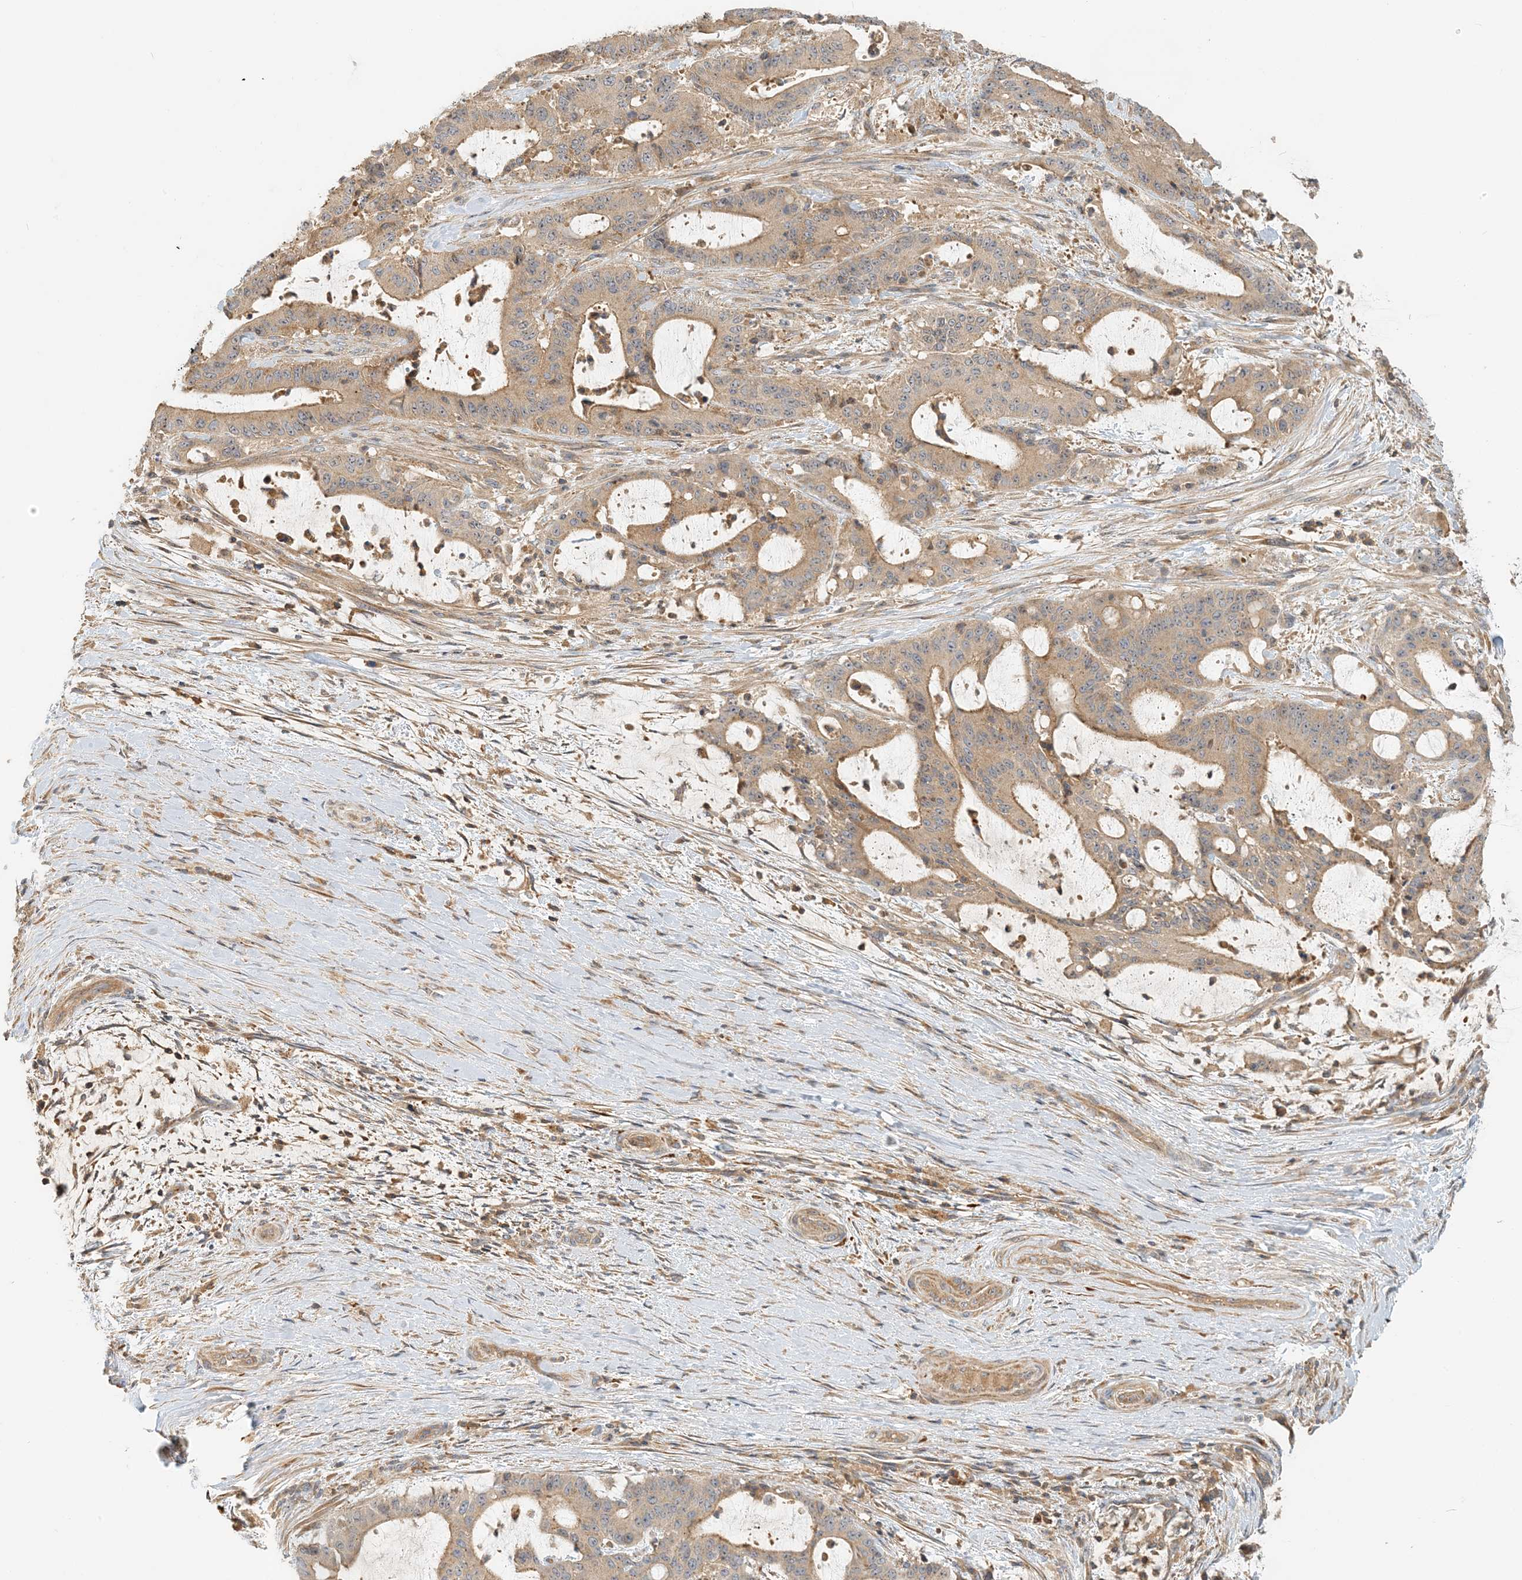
{"staining": {"intensity": "moderate", "quantity": ">75%", "location": "cytoplasmic/membranous"}, "tissue": "liver cancer", "cell_type": "Tumor cells", "image_type": "cancer", "snomed": [{"axis": "morphology", "description": "Normal tissue, NOS"}, {"axis": "morphology", "description": "Cholangiocarcinoma"}, {"axis": "topography", "description": "Liver"}, {"axis": "topography", "description": "Peripheral nerve tissue"}], "caption": "Immunohistochemistry image of neoplastic tissue: liver cancer (cholangiocarcinoma) stained using immunohistochemistry reveals medium levels of moderate protein expression localized specifically in the cytoplasmic/membranous of tumor cells, appearing as a cytoplasmic/membranous brown color.", "gene": "COLEC11", "patient": {"sex": "female", "age": 73}}